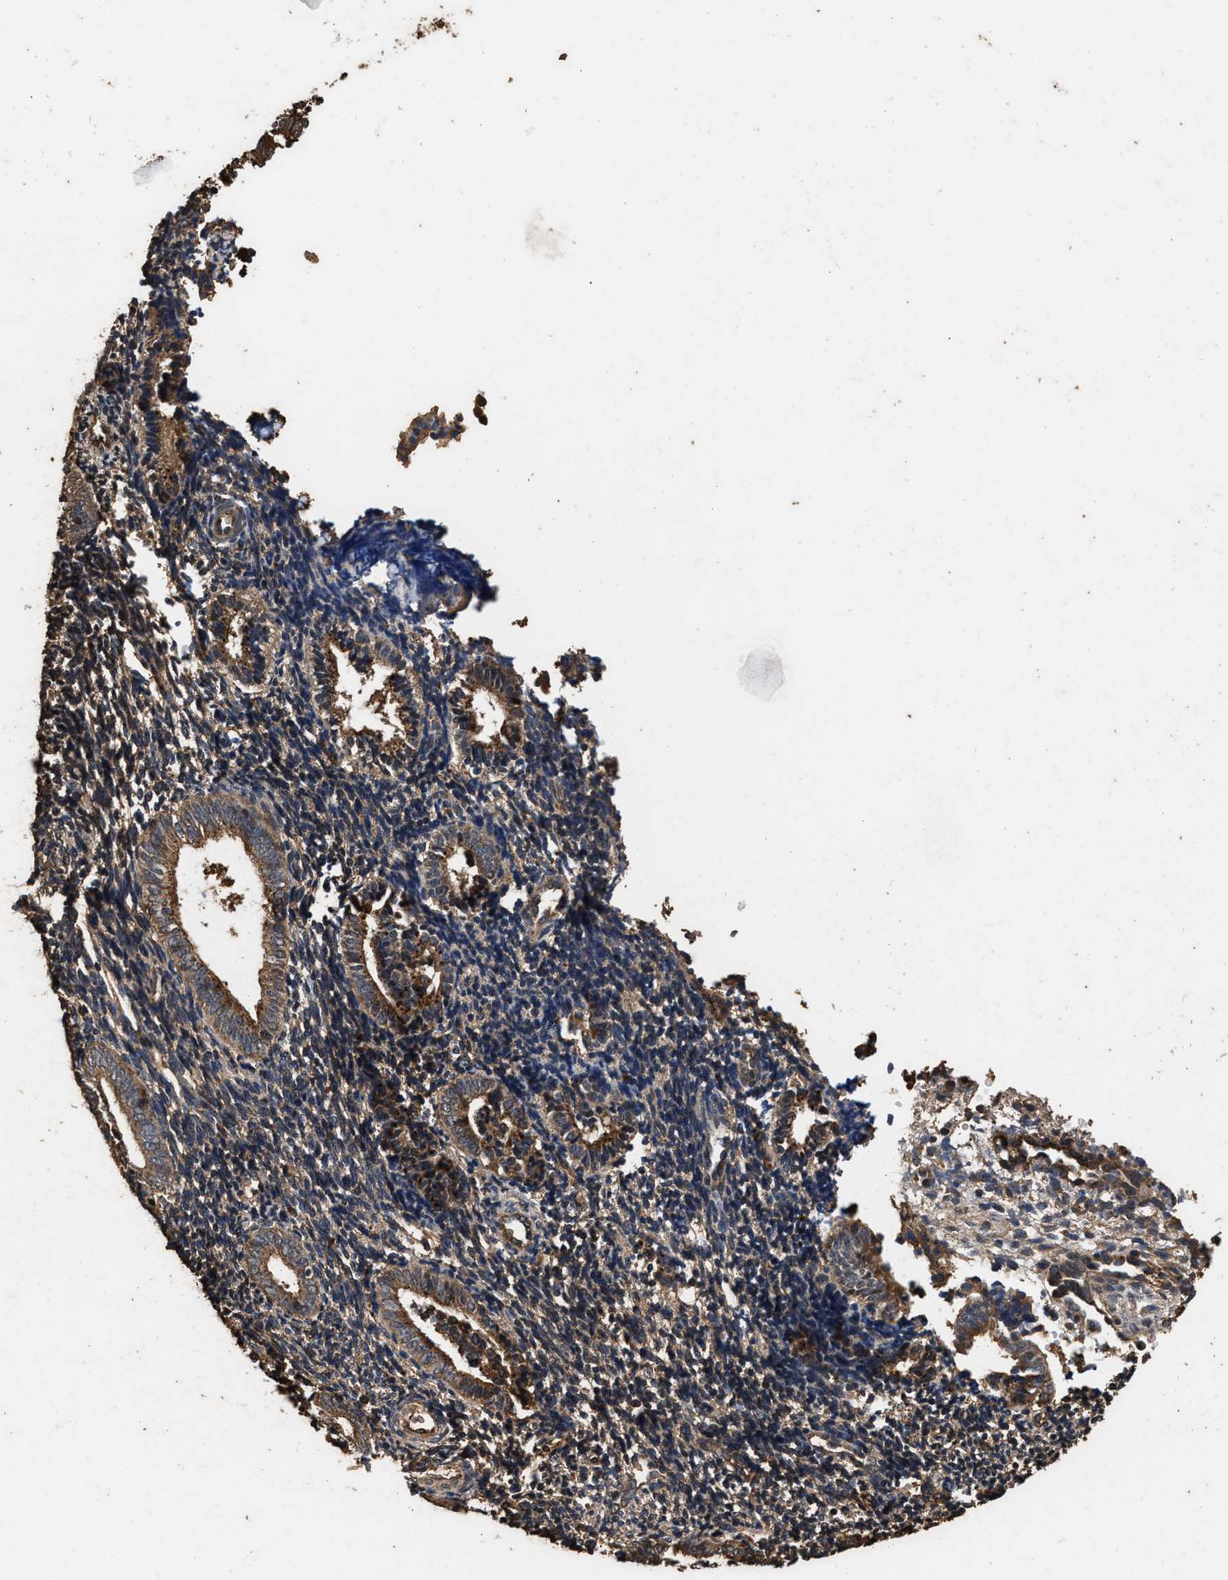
{"staining": {"intensity": "moderate", "quantity": "25%-75%", "location": "cytoplasmic/membranous"}, "tissue": "endometrium", "cell_type": "Cells in endometrial stroma", "image_type": "normal", "snomed": [{"axis": "morphology", "description": "Normal tissue, NOS"}, {"axis": "topography", "description": "Uterus"}, {"axis": "topography", "description": "Endometrium"}], "caption": "High-power microscopy captured an immunohistochemistry (IHC) micrograph of normal endometrium, revealing moderate cytoplasmic/membranous positivity in about 25%-75% of cells in endometrial stroma.", "gene": "ENSG00000286112", "patient": {"sex": "female", "age": 33}}